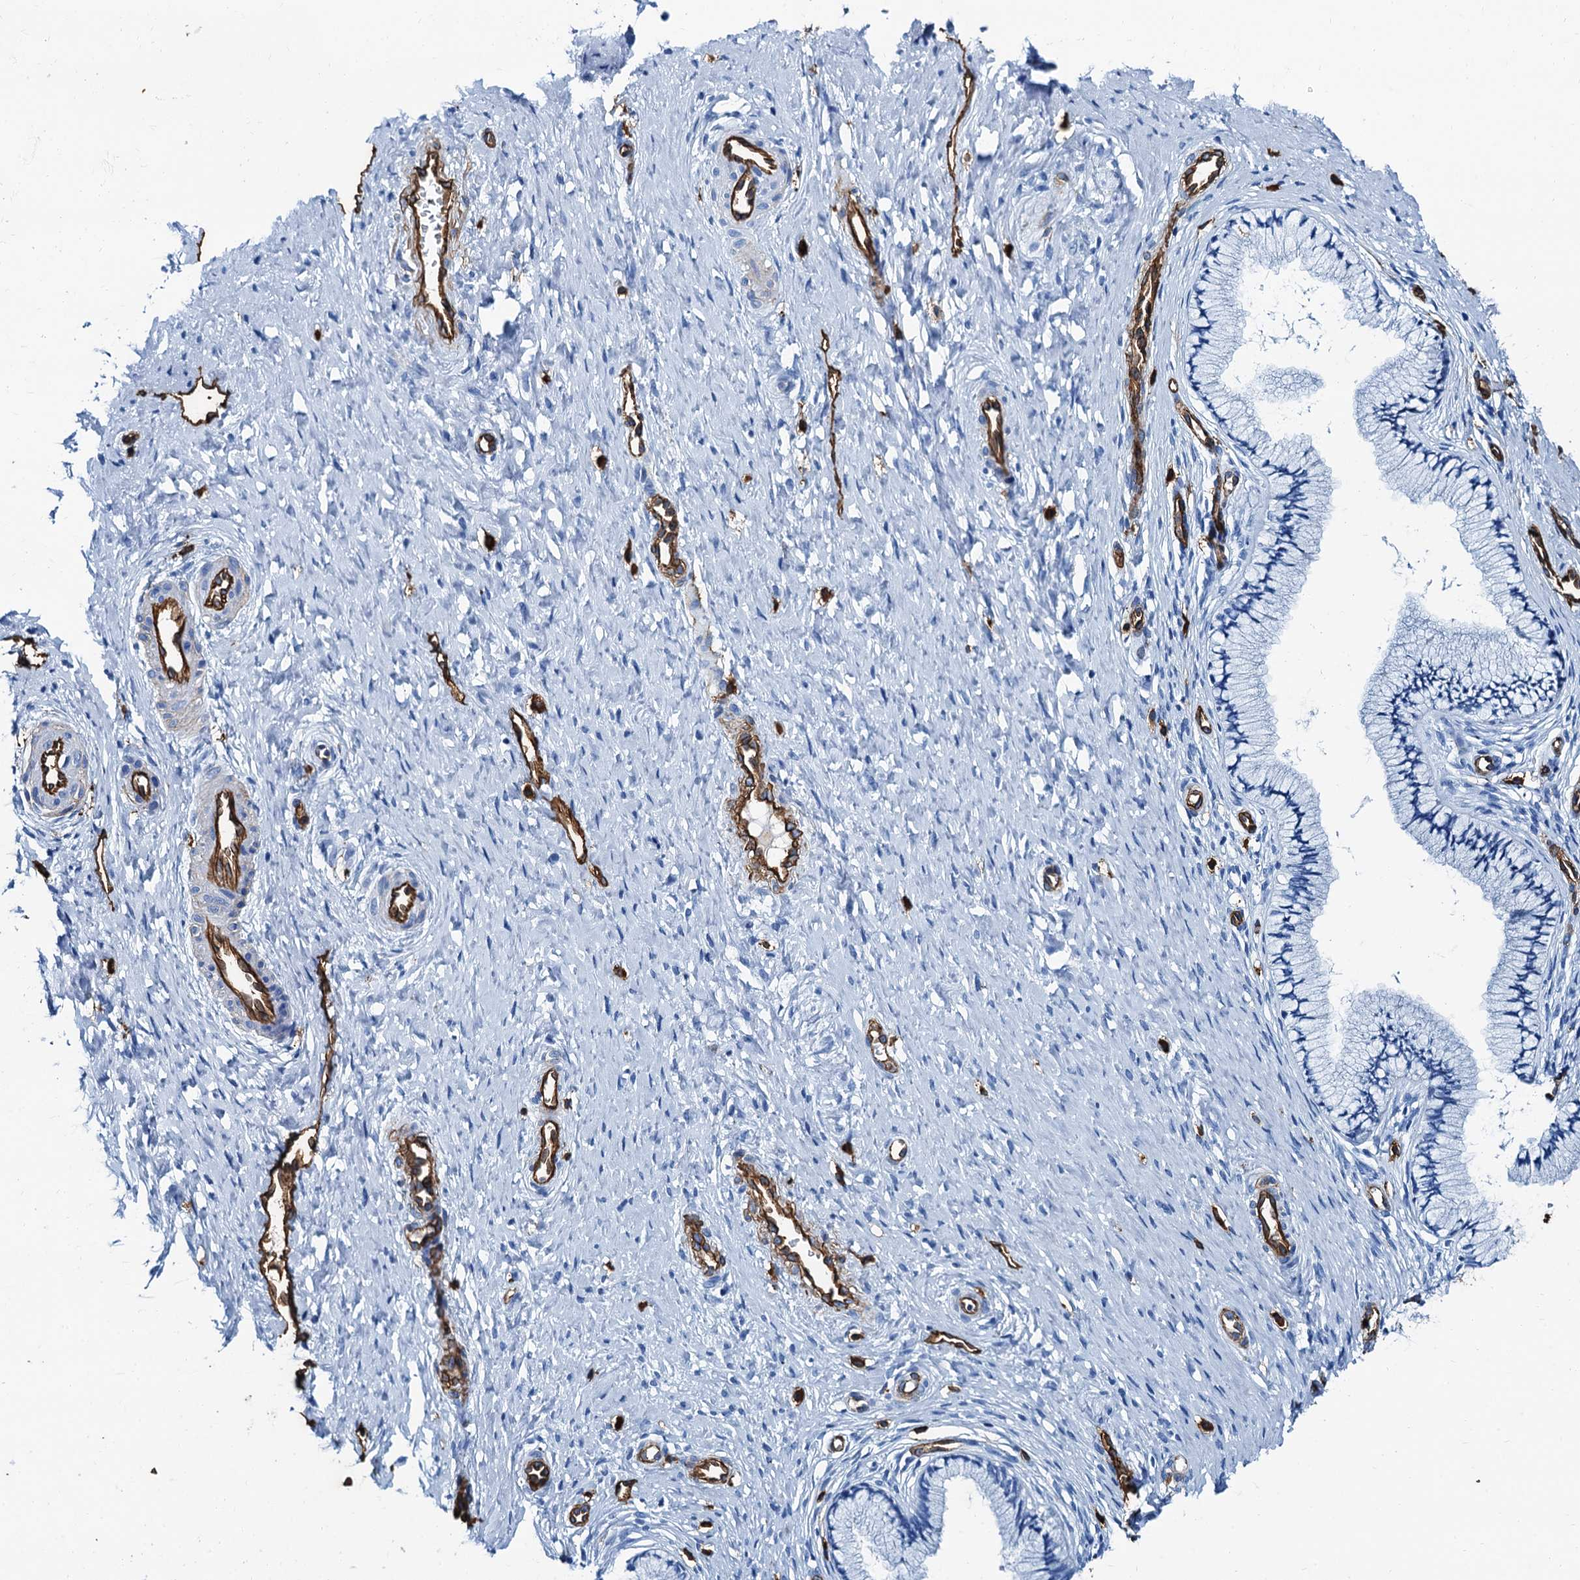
{"staining": {"intensity": "negative", "quantity": "none", "location": "none"}, "tissue": "cervix", "cell_type": "Glandular cells", "image_type": "normal", "snomed": [{"axis": "morphology", "description": "Normal tissue, NOS"}, {"axis": "topography", "description": "Cervix"}], "caption": "This micrograph is of benign cervix stained with immunohistochemistry (IHC) to label a protein in brown with the nuclei are counter-stained blue. There is no positivity in glandular cells.", "gene": "CAVIN2", "patient": {"sex": "female", "age": 36}}